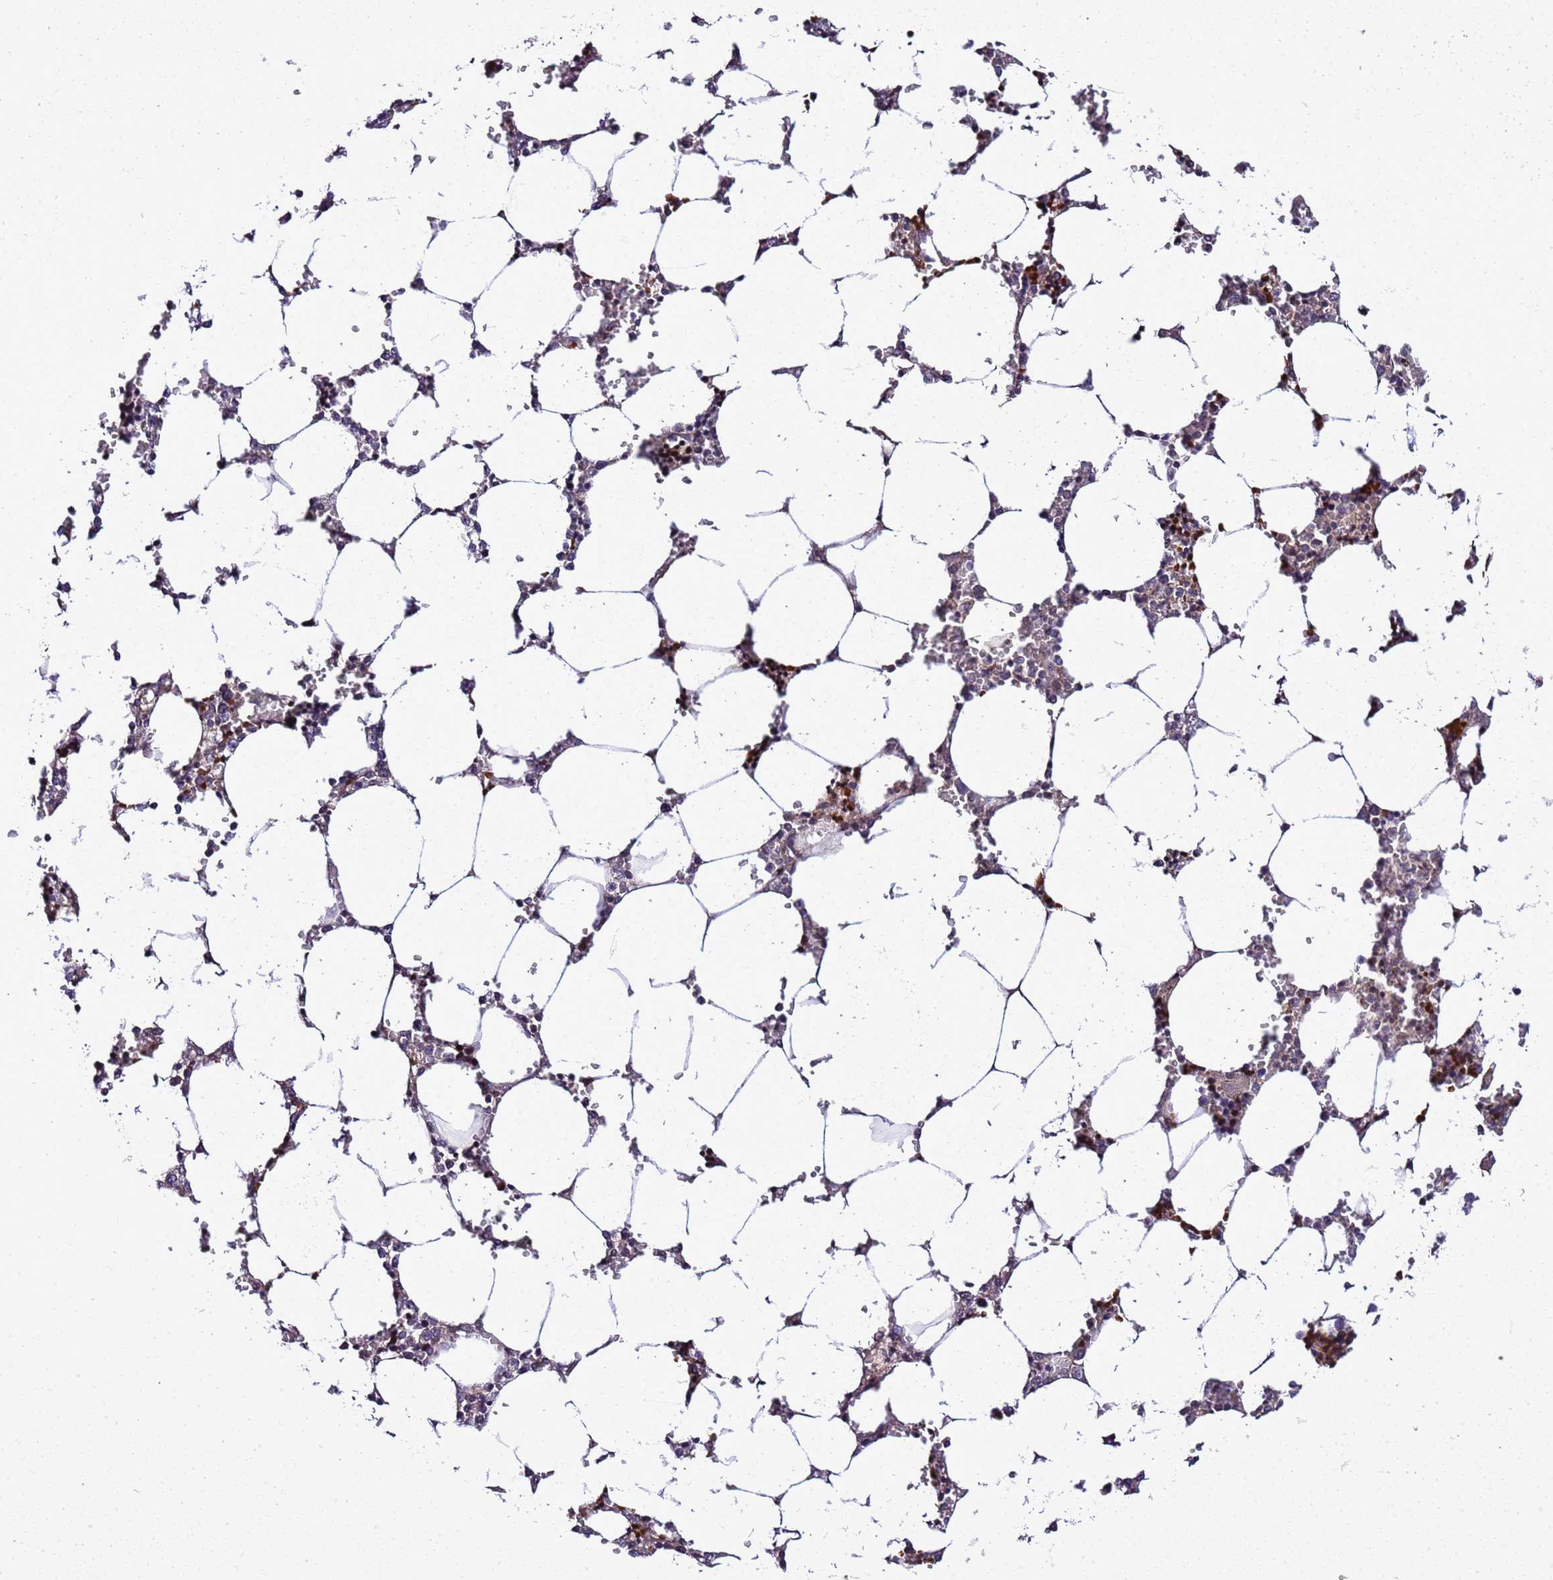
{"staining": {"intensity": "moderate", "quantity": "25%-75%", "location": "nuclear"}, "tissue": "bone marrow", "cell_type": "Hematopoietic cells", "image_type": "normal", "snomed": [{"axis": "morphology", "description": "Normal tissue, NOS"}, {"axis": "topography", "description": "Bone marrow"}], "caption": "The micrograph reveals immunohistochemical staining of unremarkable bone marrow. There is moderate nuclear positivity is seen in about 25%-75% of hematopoietic cells. (DAB IHC, brown staining for protein, blue staining for nuclei).", "gene": "GEN1", "patient": {"sex": "male", "age": 64}}